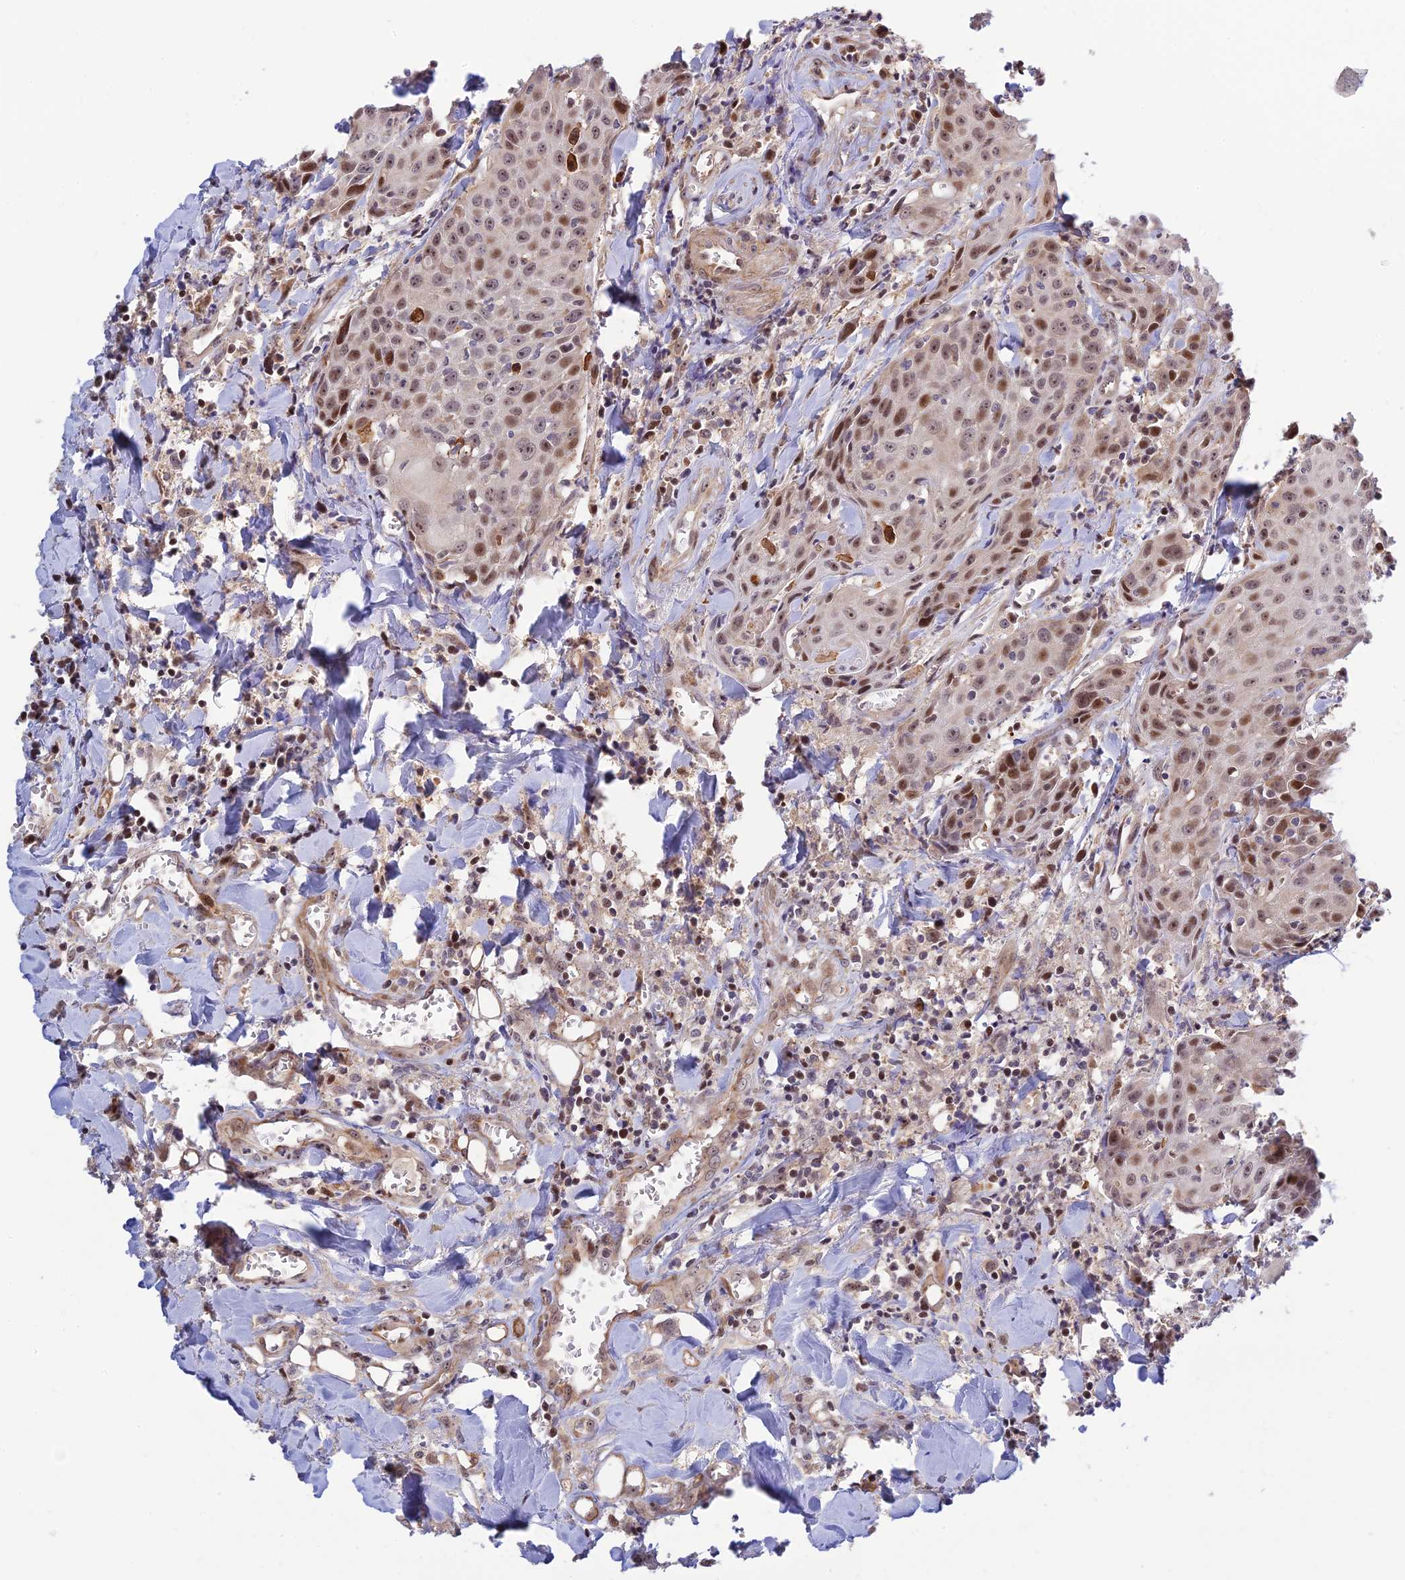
{"staining": {"intensity": "moderate", "quantity": "25%-75%", "location": "nuclear"}, "tissue": "head and neck cancer", "cell_type": "Tumor cells", "image_type": "cancer", "snomed": [{"axis": "morphology", "description": "Squamous cell carcinoma, NOS"}, {"axis": "topography", "description": "Oral tissue"}, {"axis": "topography", "description": "Head-Neck"}], "caption": "High-magnification brightfield microscopy of head and neck squamous cell carcinoma stained with DAB (brown) and counterstained with hematoxylin (blue). tumor cells exhibit moderate nuclear expression is seen in approximately25%-75% of cells.", "gene": "UFSP2", "patient": {"sex": "female", "age": 82}}